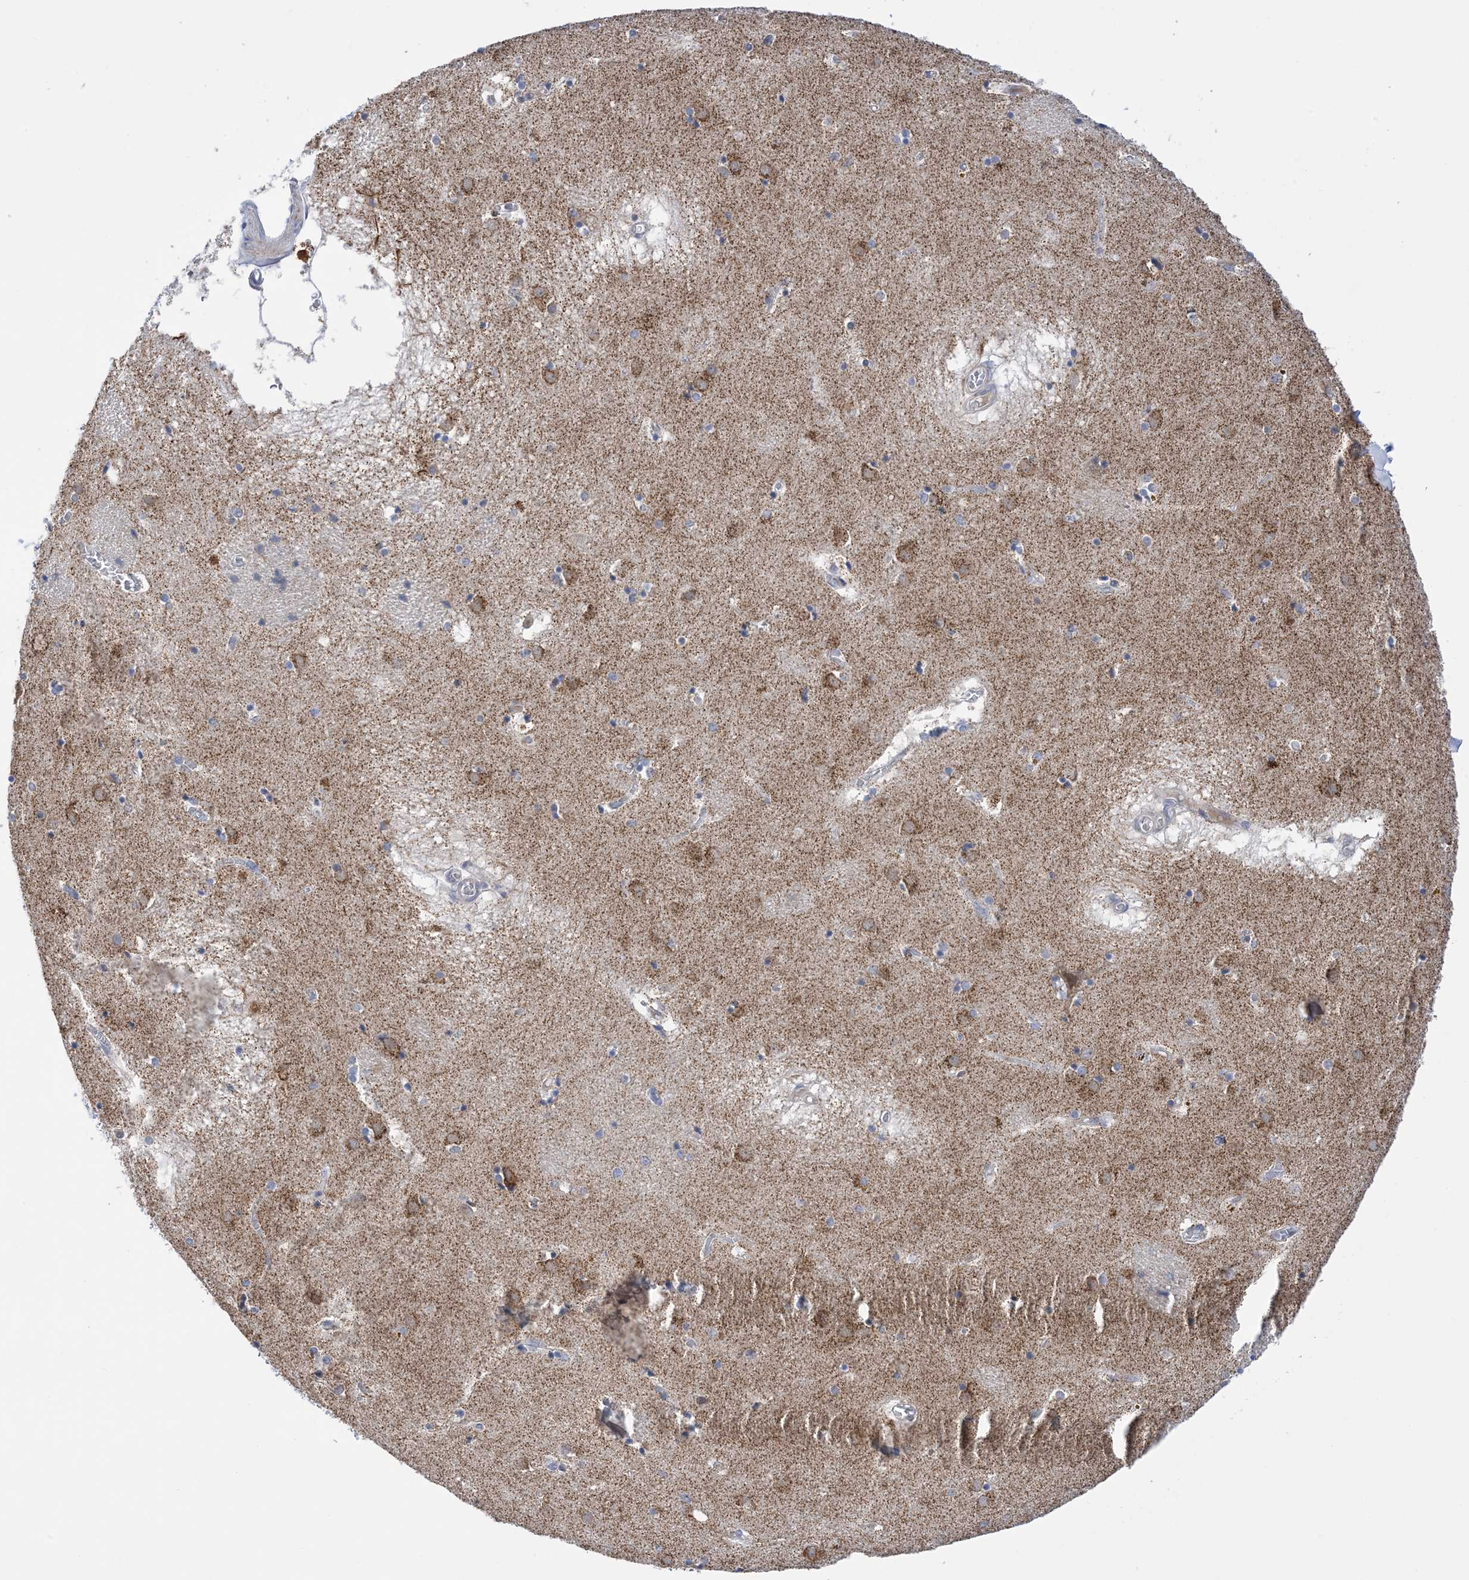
{"staining": {"intensity": "moderate", "quantity": ">75%", "location": "cytoplasmic/membranous"}, "tissue": "caudate", "cell_type": "Glial cells", "image_type": "normal", "snomed": [{"axis": "morphology", "description": "Normal tissue, NOS"}, {"axis": "topography", "description": "Lateral ventricle wall"}], "caption": "Glial cells exhibit medium levels of moderate cytoplasmic/membranous positivity in about >75% of cells in benign caudate.", "gene": "PLK4", "patient": {"sex": "male", "age": 70}}